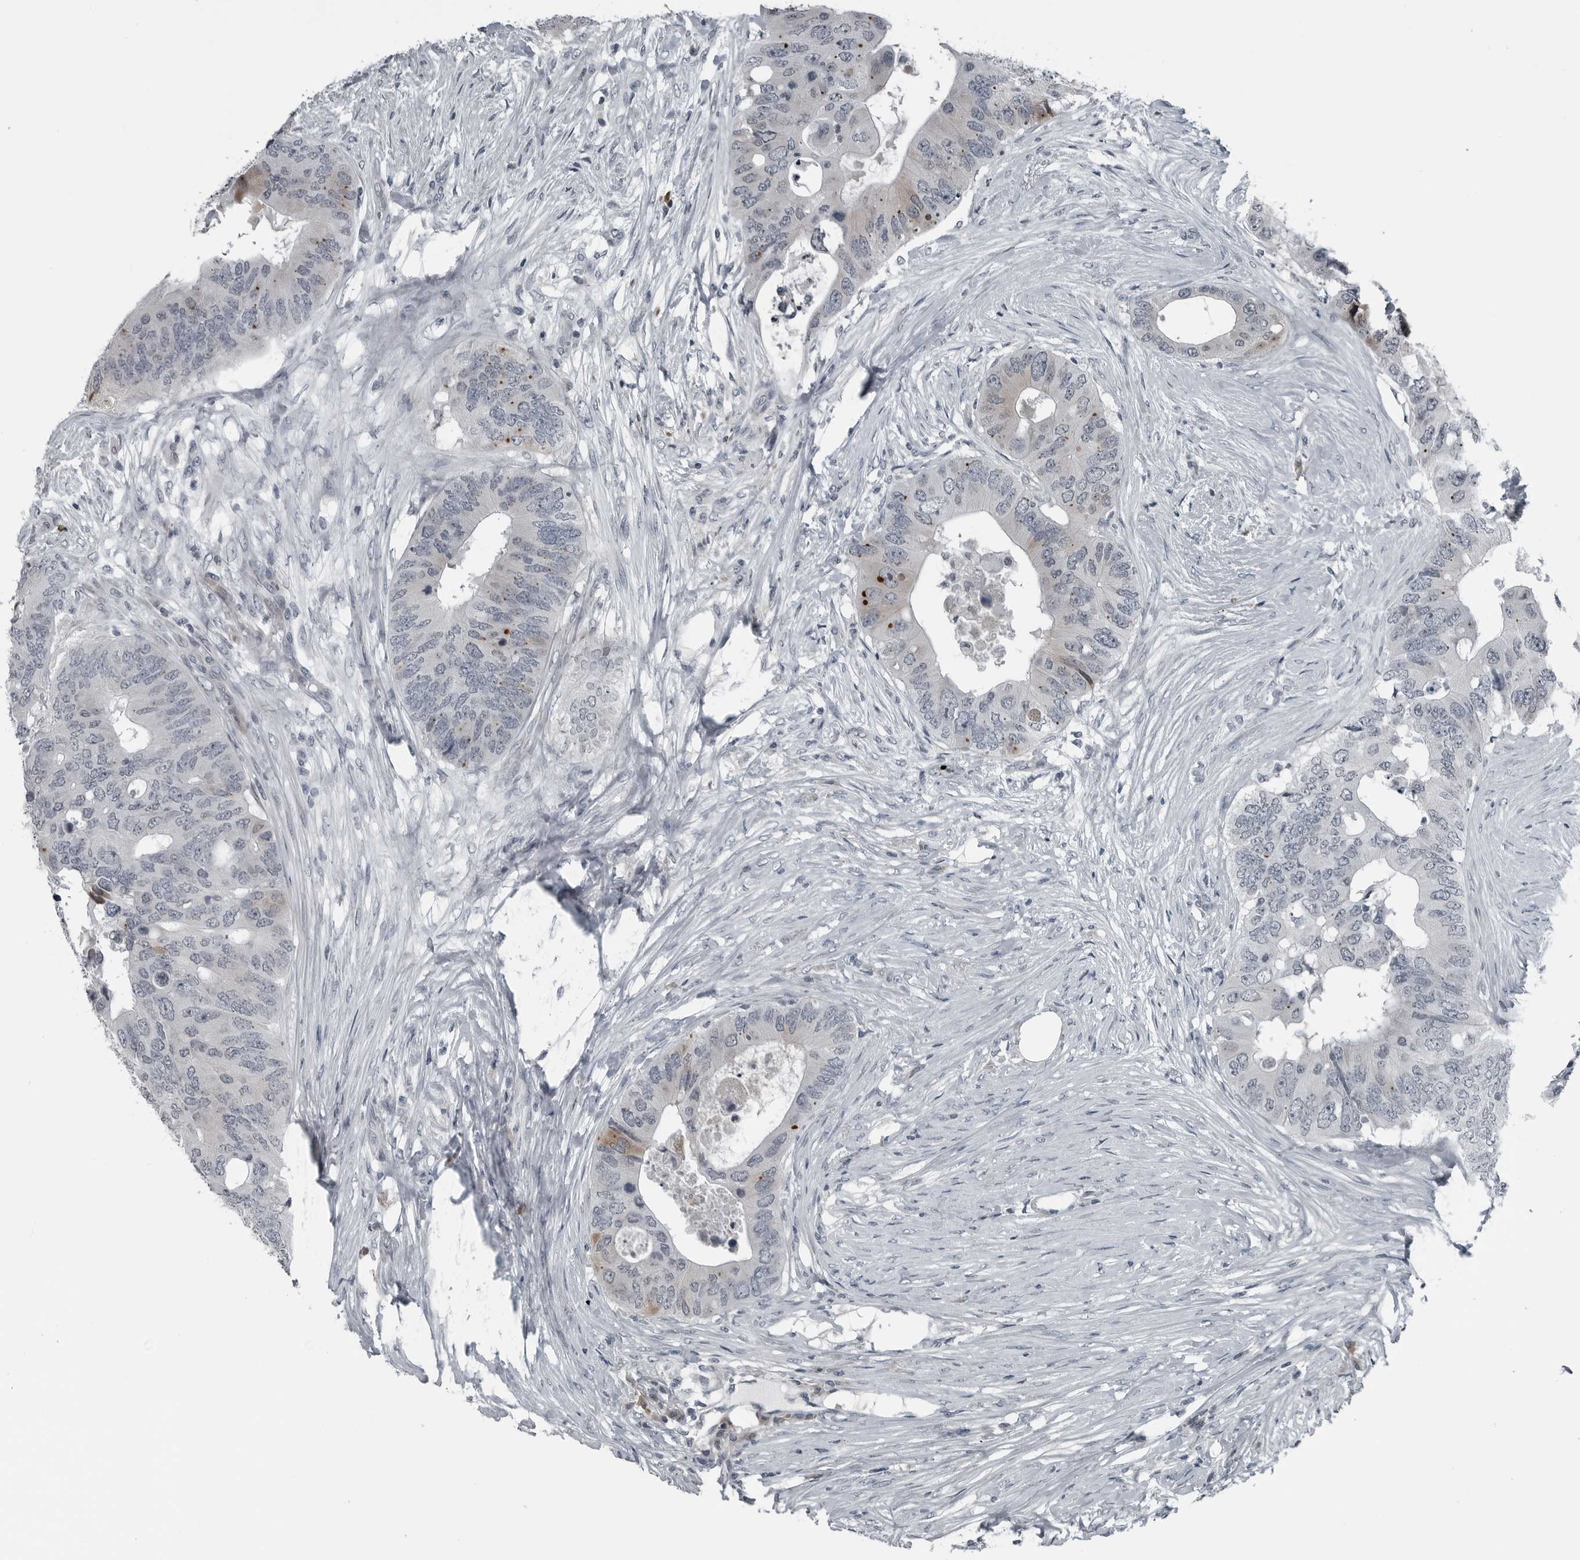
{"staining": {"intensity": "negative", "quantity": "none", "location": "none"}, "tissue": "colorectal cancer", "cell_type": "Tumor cells", "image_type": "cancer", "snomed": [{"axis": "morphology", "description": "Adenocarcinoma, NOS"}, {"axis": "topography", "description": "Colon"}], "caption": "The photomicrograph reveals no staining of tumor cells in colorectal cancer.", "gene": "DNAAF11", "patient": {"sex": "male", "age": 71}}